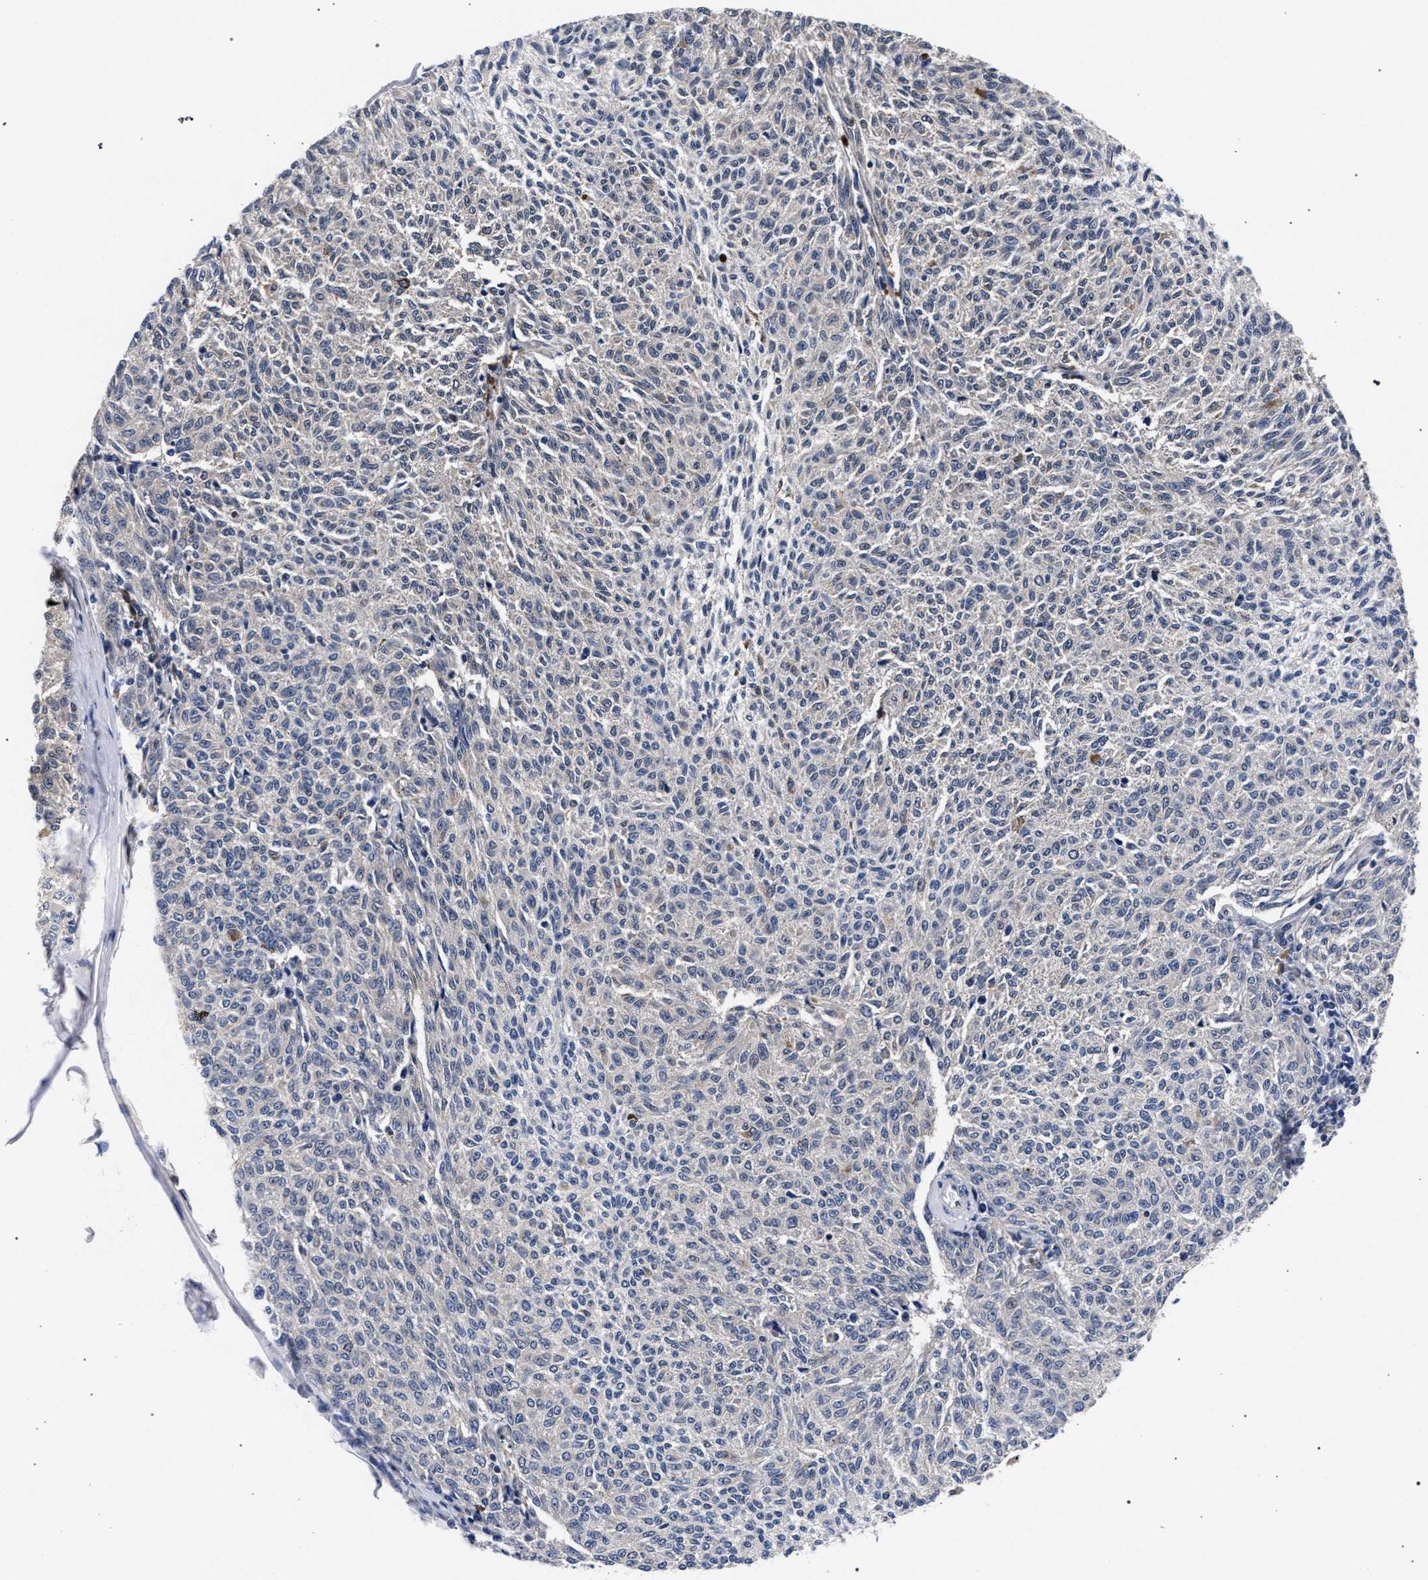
{"staining": {"intensity": "negative", "quantity": "none", "location": "none"}, "tissue": "melanoma", "cell_type": "Tumor cells", "image_type": "cancer", "snomed": [{"axis": "morphology", "description": "Malignant melanoma, NOS"}, {"axis": "topography", "description": "Skin"}], "caption": "Malignant melanoma was stained to show a protein in brown. There is no significant expression in tumor cells.", "gene": "RBM33", "patient": {"sex": "female", "age": 72}}